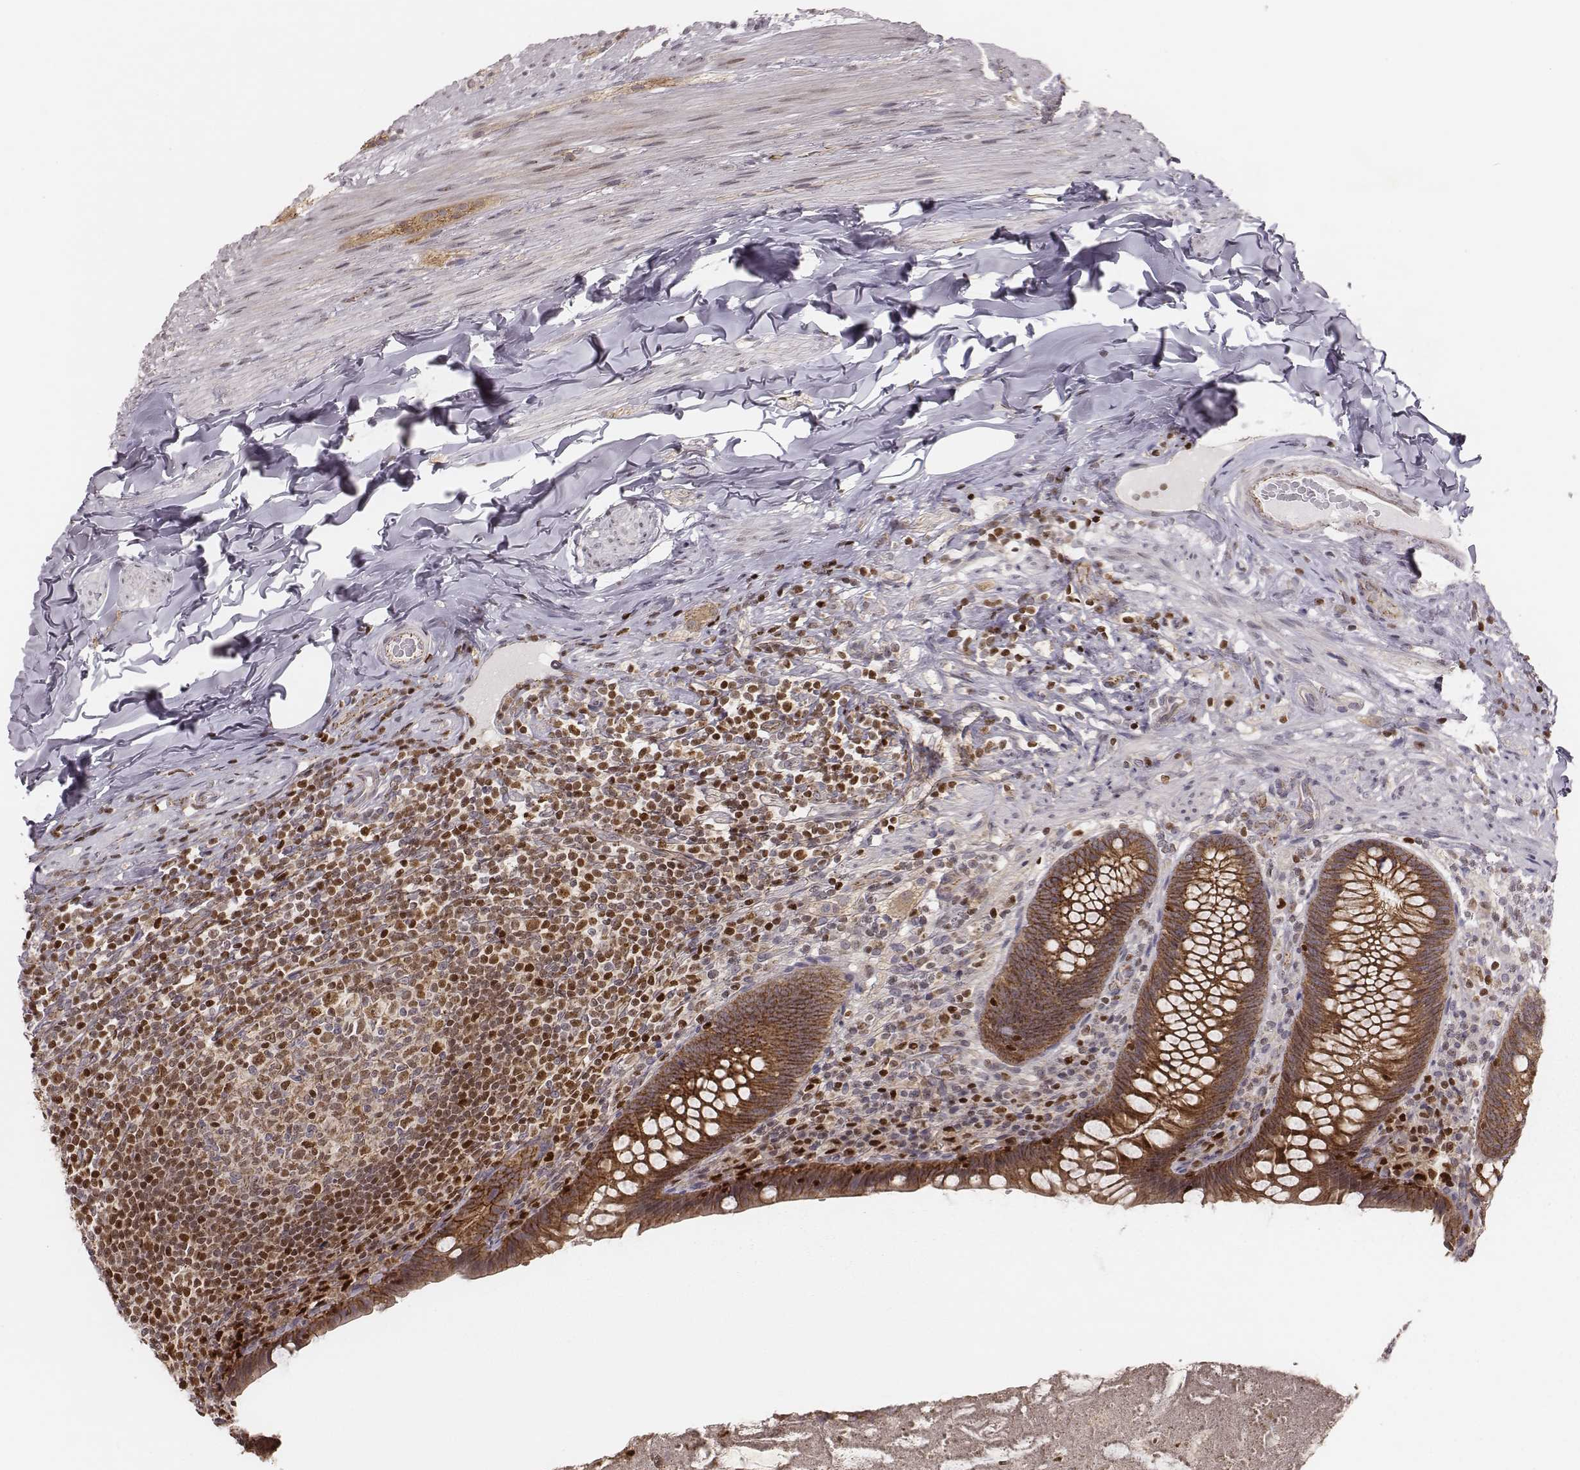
{"staining": {"intensity": "strong", "quantity": ">75%", "location": "cytoplasmic/membranous"}, "tissue": "appendix", "cell_type": "Glandular cells", "image_type": "normal", "snomed": [{"axis": "morphology", "description": "Normal tissue, NOS"}, {"axis": "topography", "description": "Appendix"}], "caption": "IHC histopathology image of benign human appendix stained for a protein (brown), which reveals high levels of strong cytoplasmic/membranous expression in about >75% of glandular cells.", "gene": "WDR59", "patient": {"sex": "male", "age": 47}}